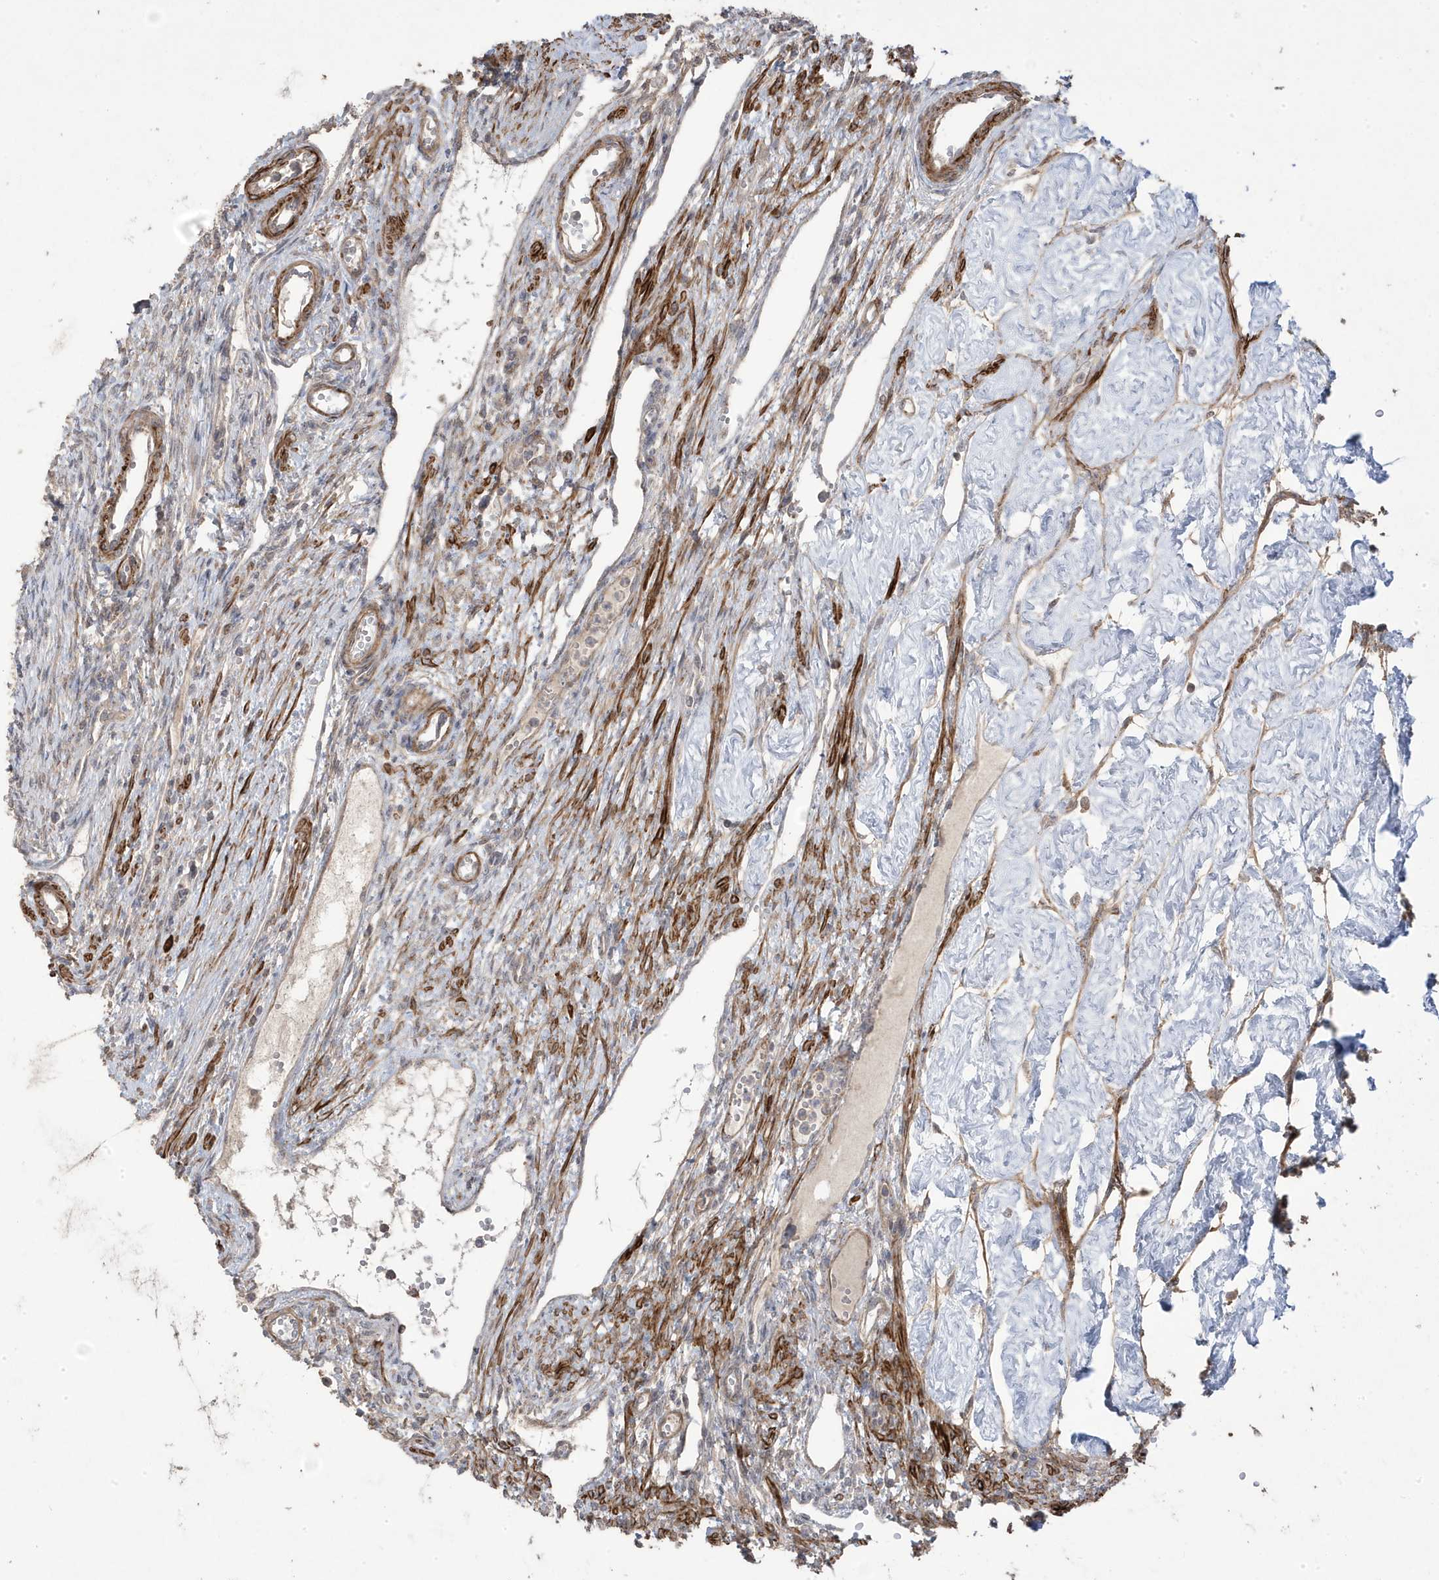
{"staining": {"intensity": "negative", "quantity": "none", "location": "none"}, "tissue": "ovary", "cell_type": "Ovarian stroma cells", "image_type": "normal", "snomed": [{"axis": "morphology", "description": "Normal tissue, NOS"}, {"axis": "morphology", "description": "Cyst, NOS"}, {"axis": "topography", "description": "Ovary"}], "caption": "Immunohistochemistry (IHC) micrograph of normal ovary: ovary stained with DAB (3,3'-diaminobenzidine) displays no significant protein staining in ovarian stroma cells.", "gene": "CETN3", "patient": {"sex": "female", "age": 33}}